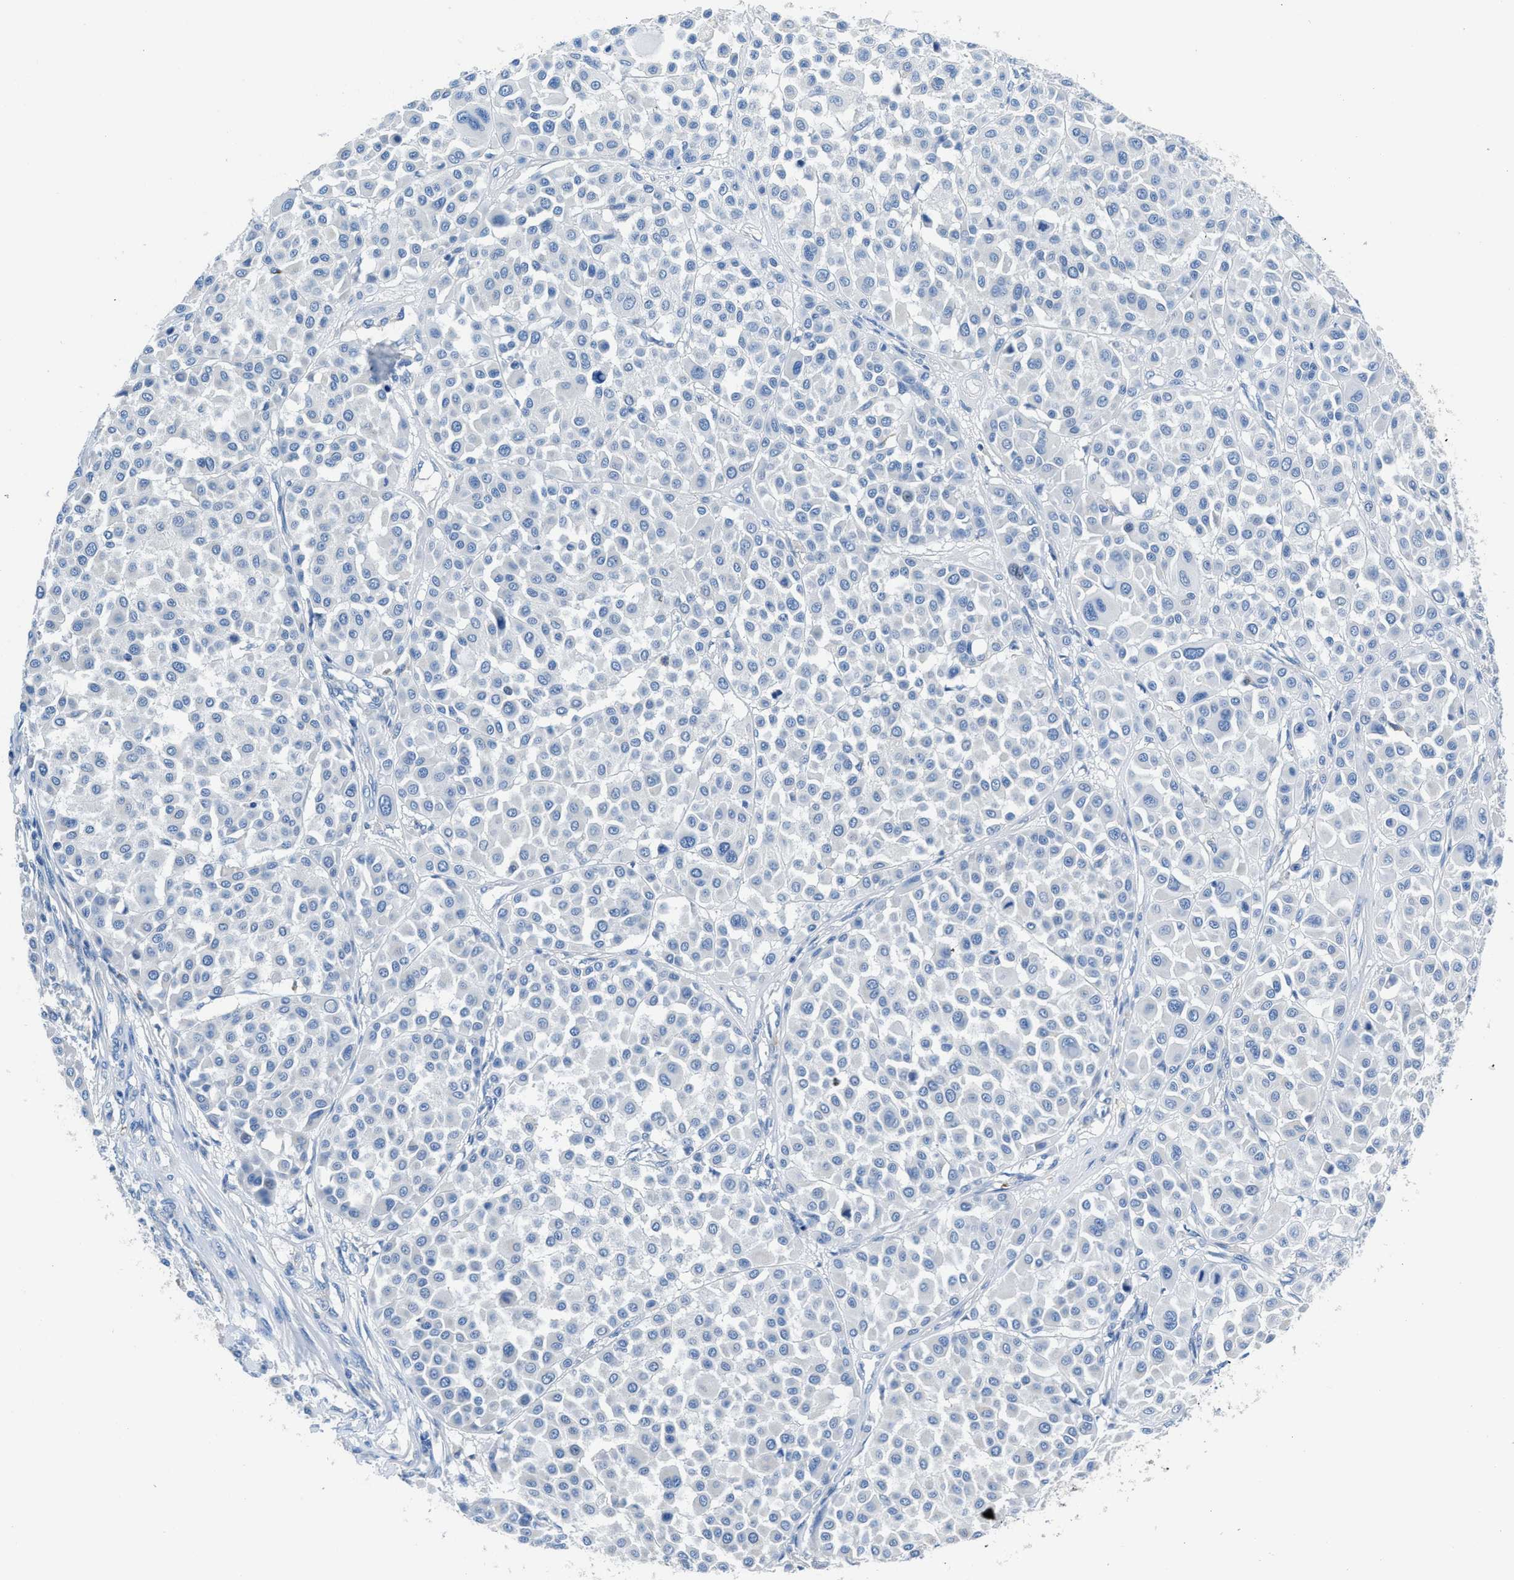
{"staining": {"intensity": "negative", "quantity": "none", "location": "none"}, "tissue": "melanoma", "cell_type": "Tumor cells", "image_type": "cancer", "snomed": [{"axis": "morphology", "description": "Malignant melanoma, Metastatic site"}, {"axis": "topography", "description": "Soft tissue"}], "caption": "Immunohistochemistry photomicrograph of neoplastic tissue: melanoma stained with DAB demonstrates no significant protein expression in tumor cells.", "gene": "NEB", "patient": {"sex": "male", "age": 41}}